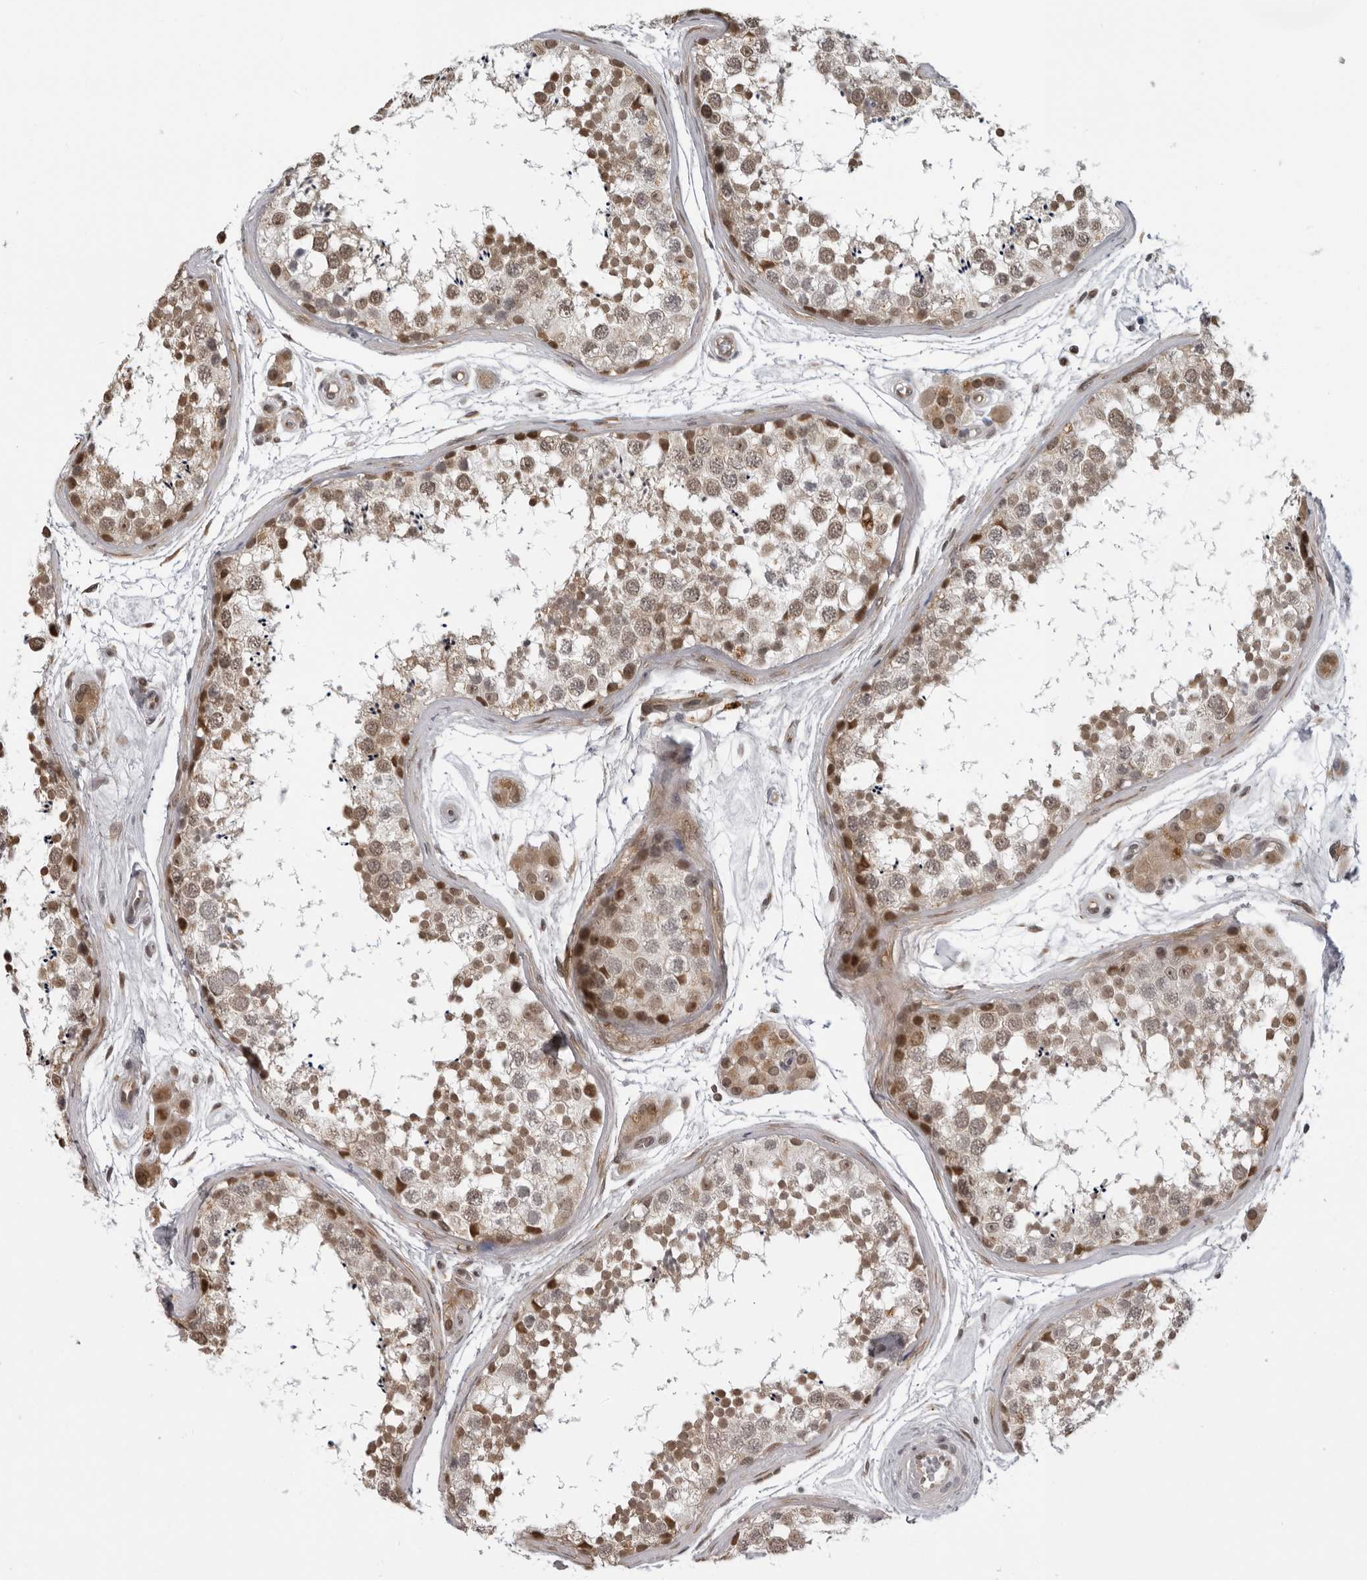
{"staining": {"intensity": "moderate", "quantity": ">75%", "location": "nuclear"}, "tissue": "testis", "cell_type": "Cells in seminiferous ducts", "image_type": "normal", "snomed": [{"axis": "morphology", "description": "Normal tissue, NOS"}, {"axis": "topography", "description": "Testis"}], "caption": "Immunohistochemistry staining of normal testis, which shows medium levels of moderate nuclear staining in about >75% of cells in seminiferous ducts indicating moderate nuclear protein expression. The staining was performed using DAB (brown) for protein detection and nuclei were counterstained in hematoxylin (blue).", "gene": "MAF", "patient": {"sex": "male", "age": 56}}